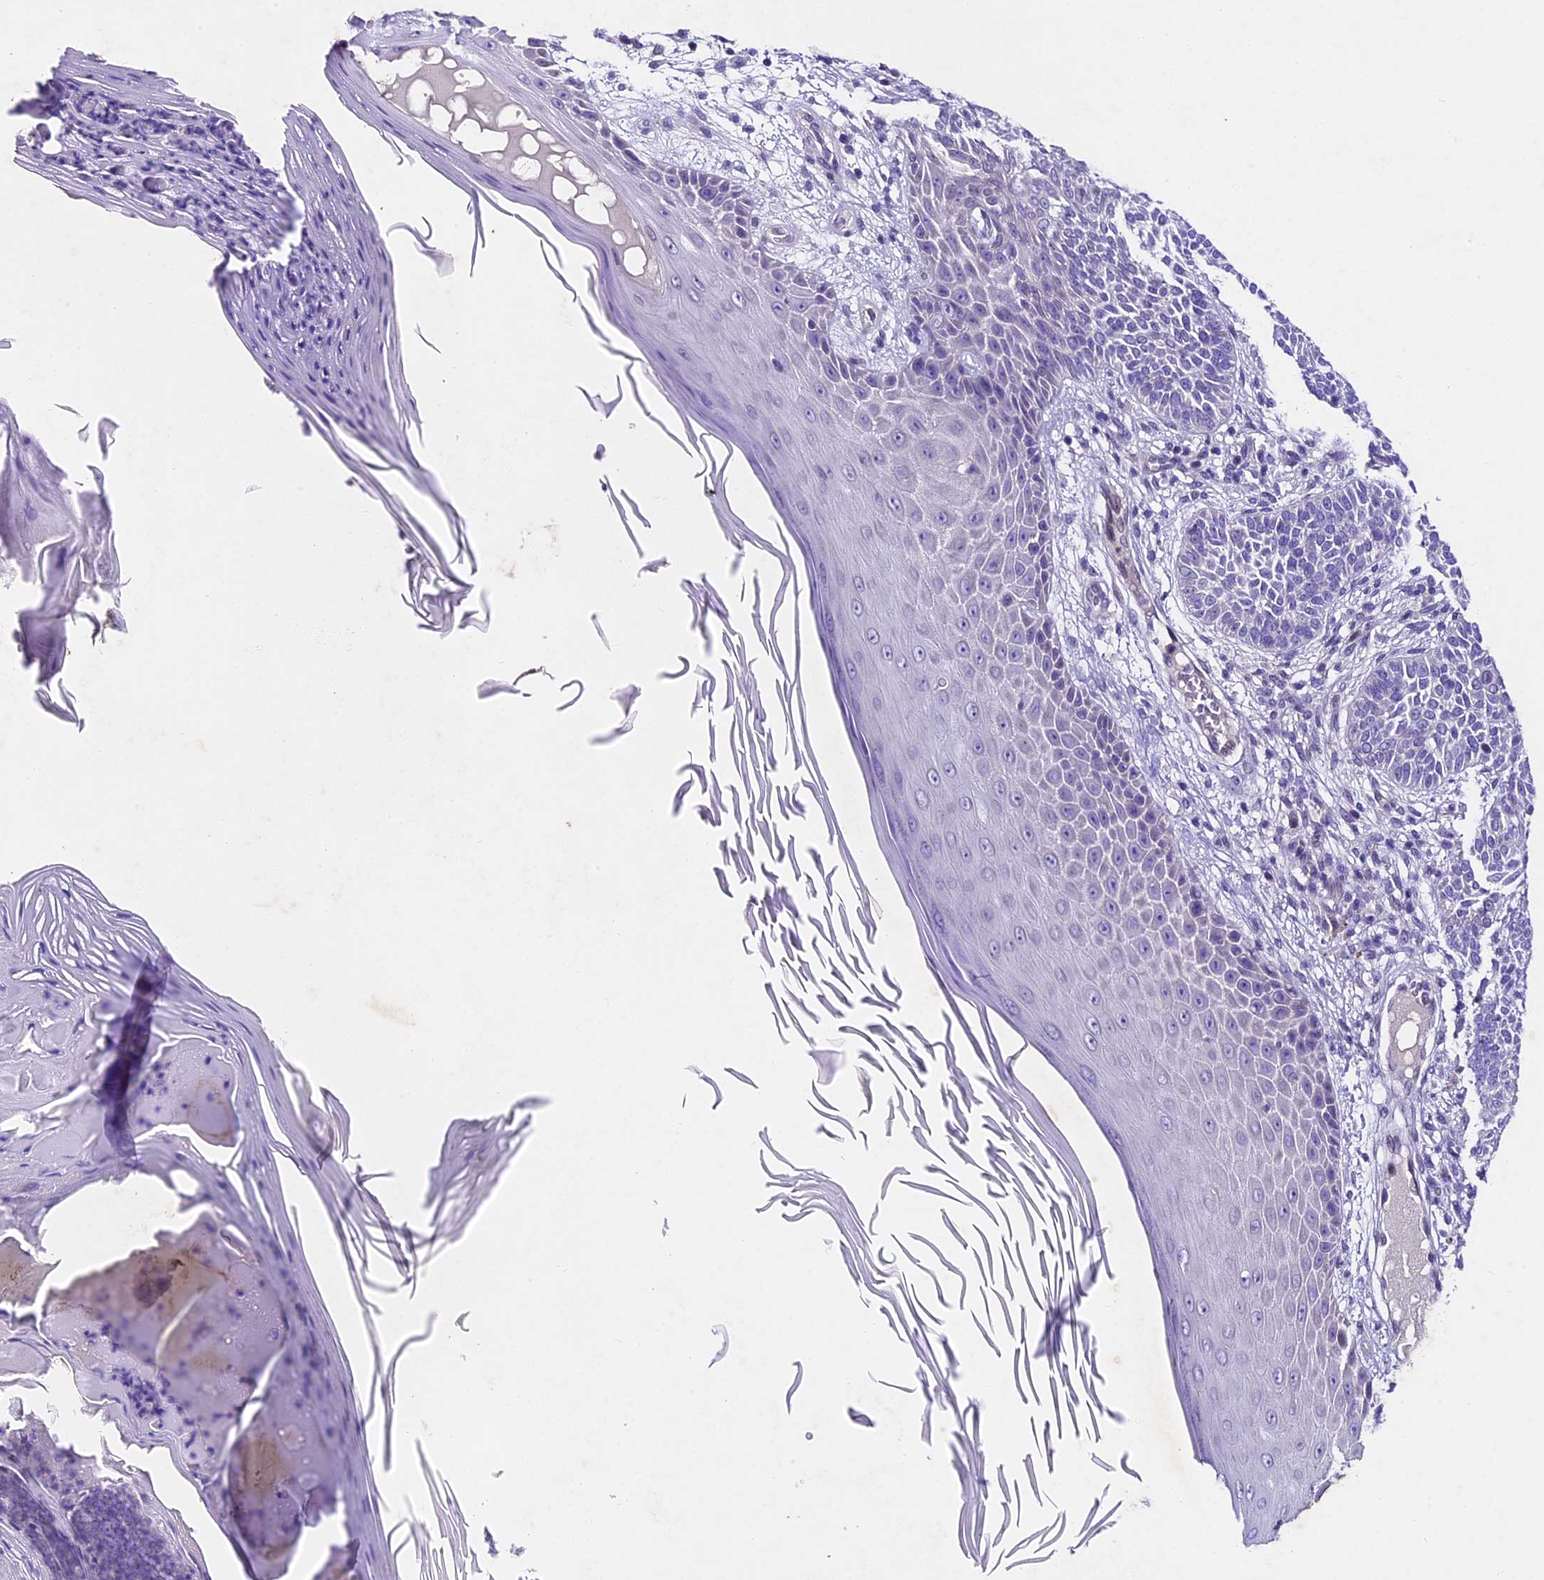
{"staining": {"intensity": "negative", "quantity": "none", "location": "none"}, "tissue": "skin cancer", "cell_type": "Tumor cells", "image_type": "cancer", "snomed": [{"axis": "morphology", "description": "Basal cell carcinoma"}, {"axis": "topography", "description": "Skin"}], "caption": "Immunohistochemistry (IHC) of basal cell carcinoma (skin) shows no staining in tumor cells.", "gene": "IFT140", "patient": {"sex": "male", "age": 85}}